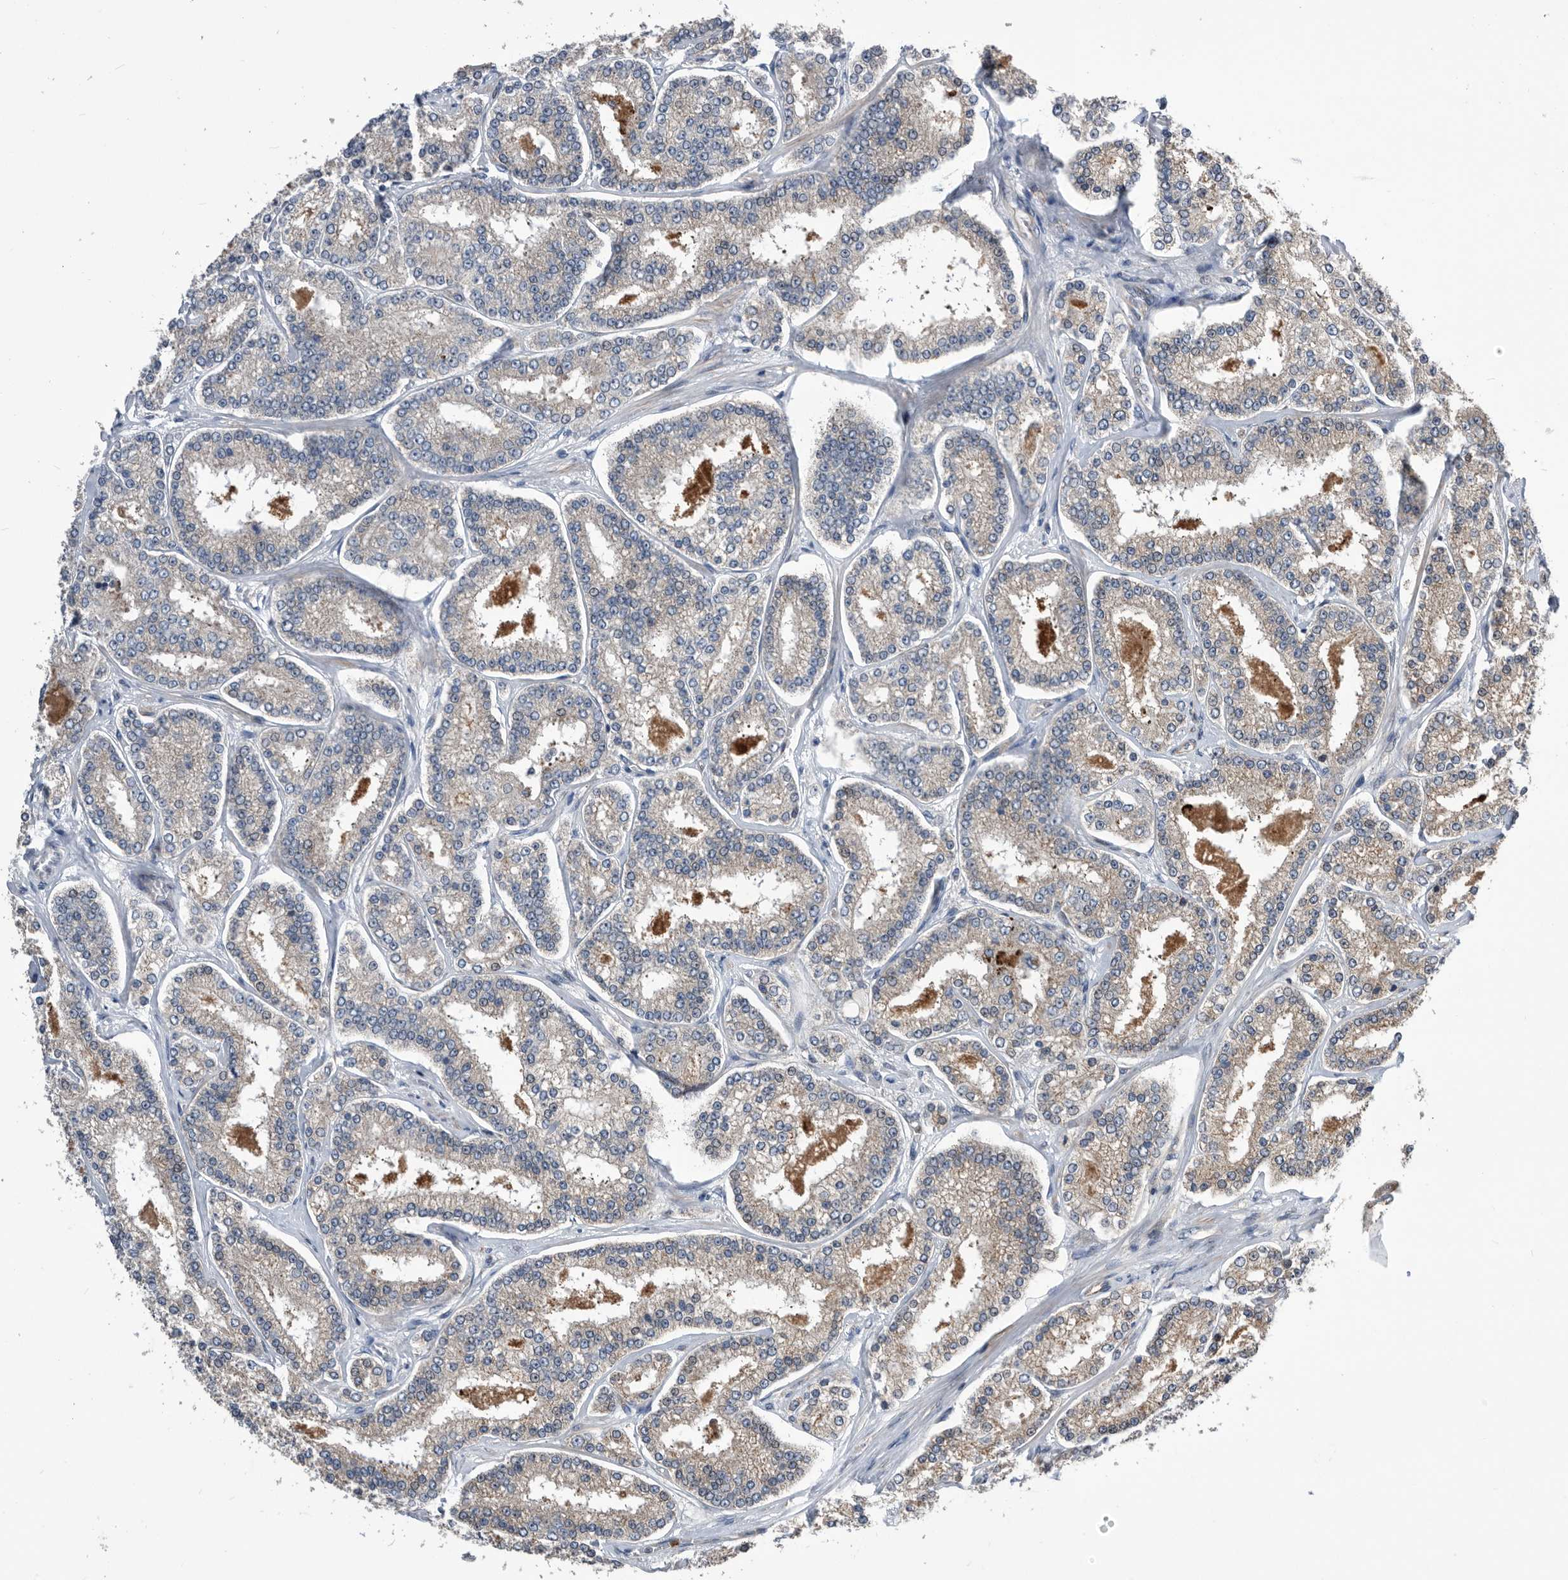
{"staining": {"intensity": "weak", "quantity": "<25%", "location": "cytoplasmic/membranous"}, "tissue": "prostate cancer", "cell_type": "Tumor cells", "image_type": "cancer", "snomed": [{"axis": "morphology", "description": "Normal tissue, NOS"}, {"axis": "morphology", "description": "Adenocarcinoma, High grade"}, {"axis": "topography", "description": "Prostate"}], "caption": "This is an IHC photomicrograph of prostate cancer (high-grade adenocarcinoma). There is no staining in tumor cells.", "gene": "SERINC2", "patient": {"sex": "male", "age": 83}}